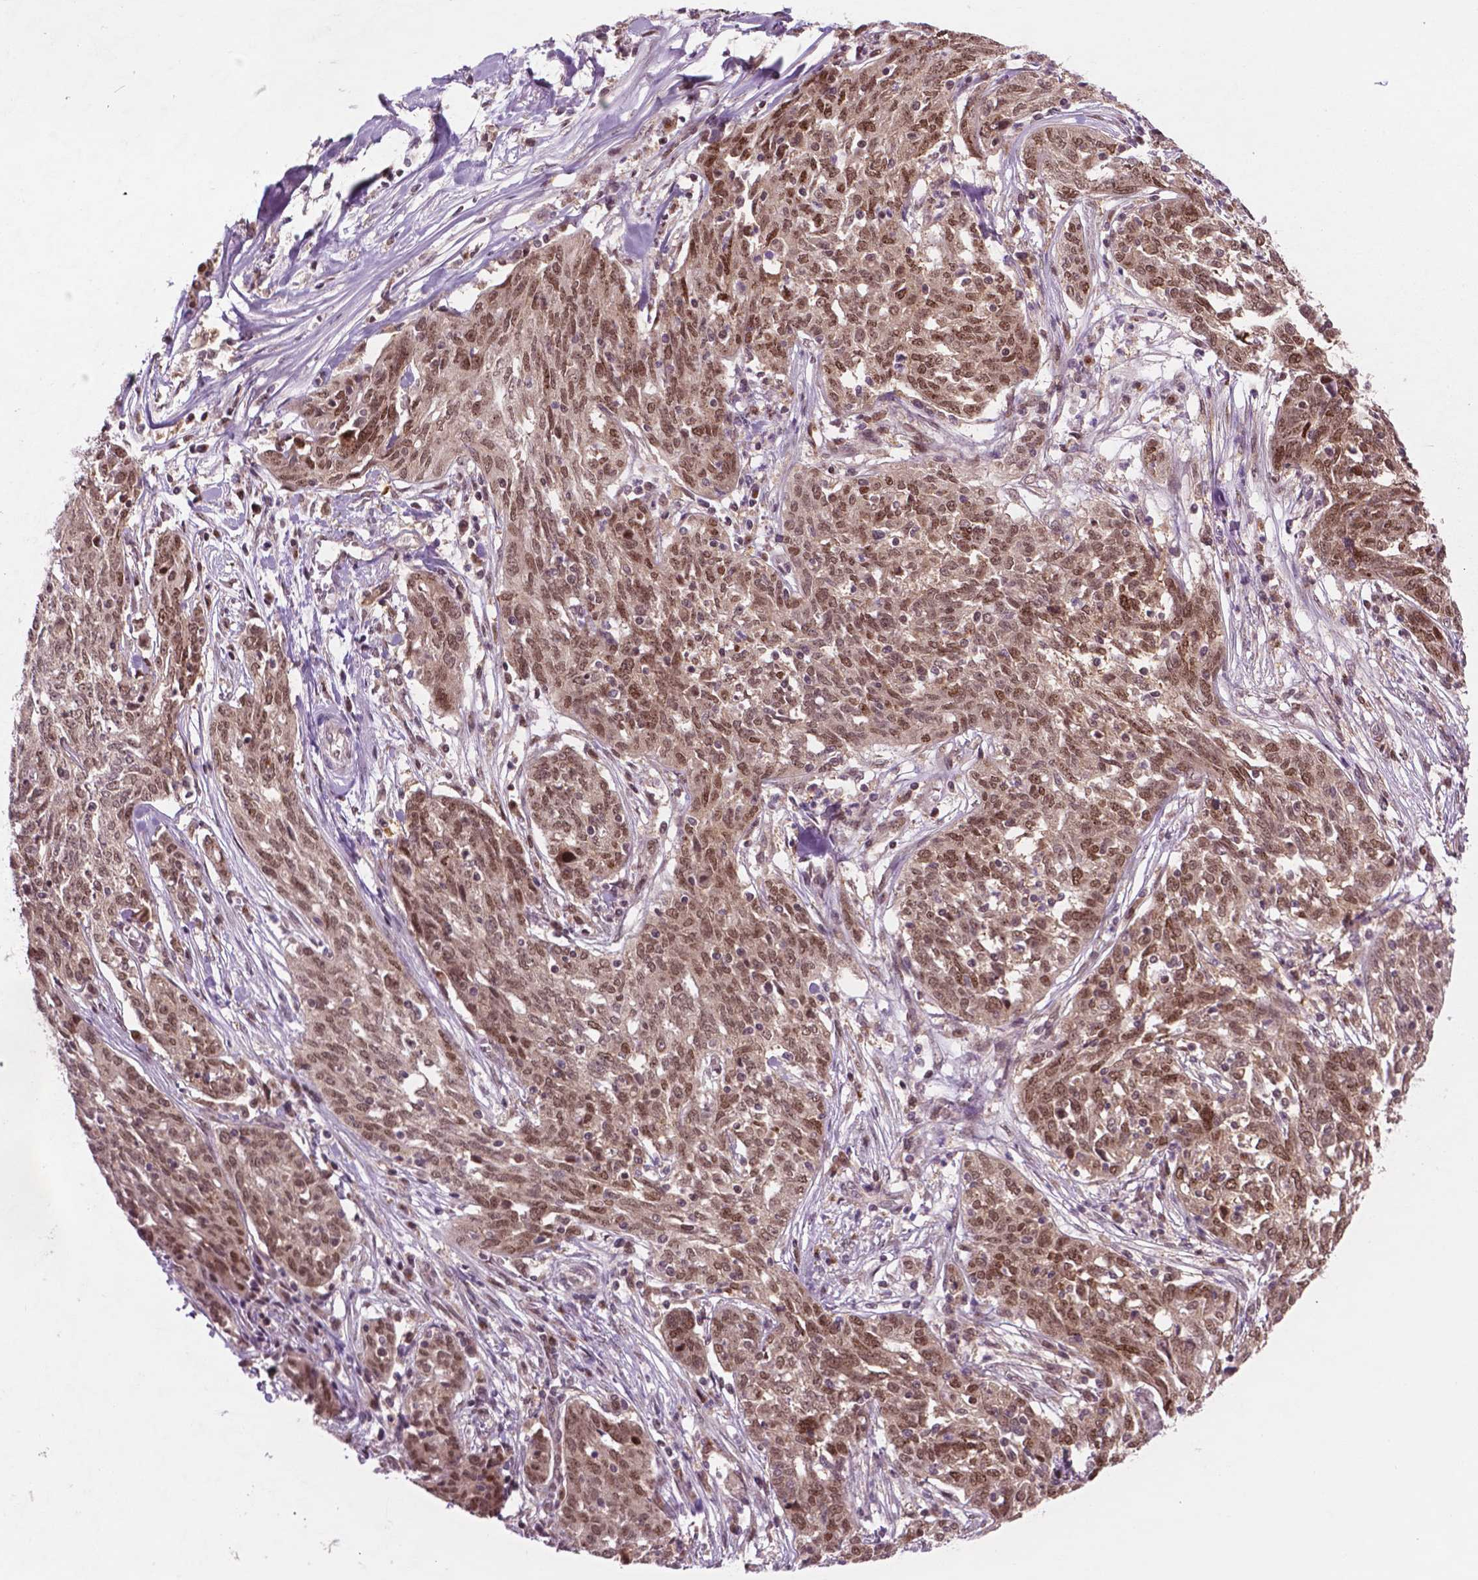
{"staining": {"intensity": "moderate", "quantity": ">75%", "location": "nuclear"}, "tissue": "ovarian cancer", "cell_type": "Tumor cells", "image_type": "cancer", "snomed": [{"axis": "morphology", "description": "Cystadenocarcinoma, serous, NOS"}, {"axis": "topography", "description": "Ovary"}], "caption": "Protein staining of ovarian serous cystadenocarcinoma tissue exhibits moderate nuclear staining in approximately >75% of tumor cells.", "gene": "PER2", "patient": {"sex": "female", "age": 67}}